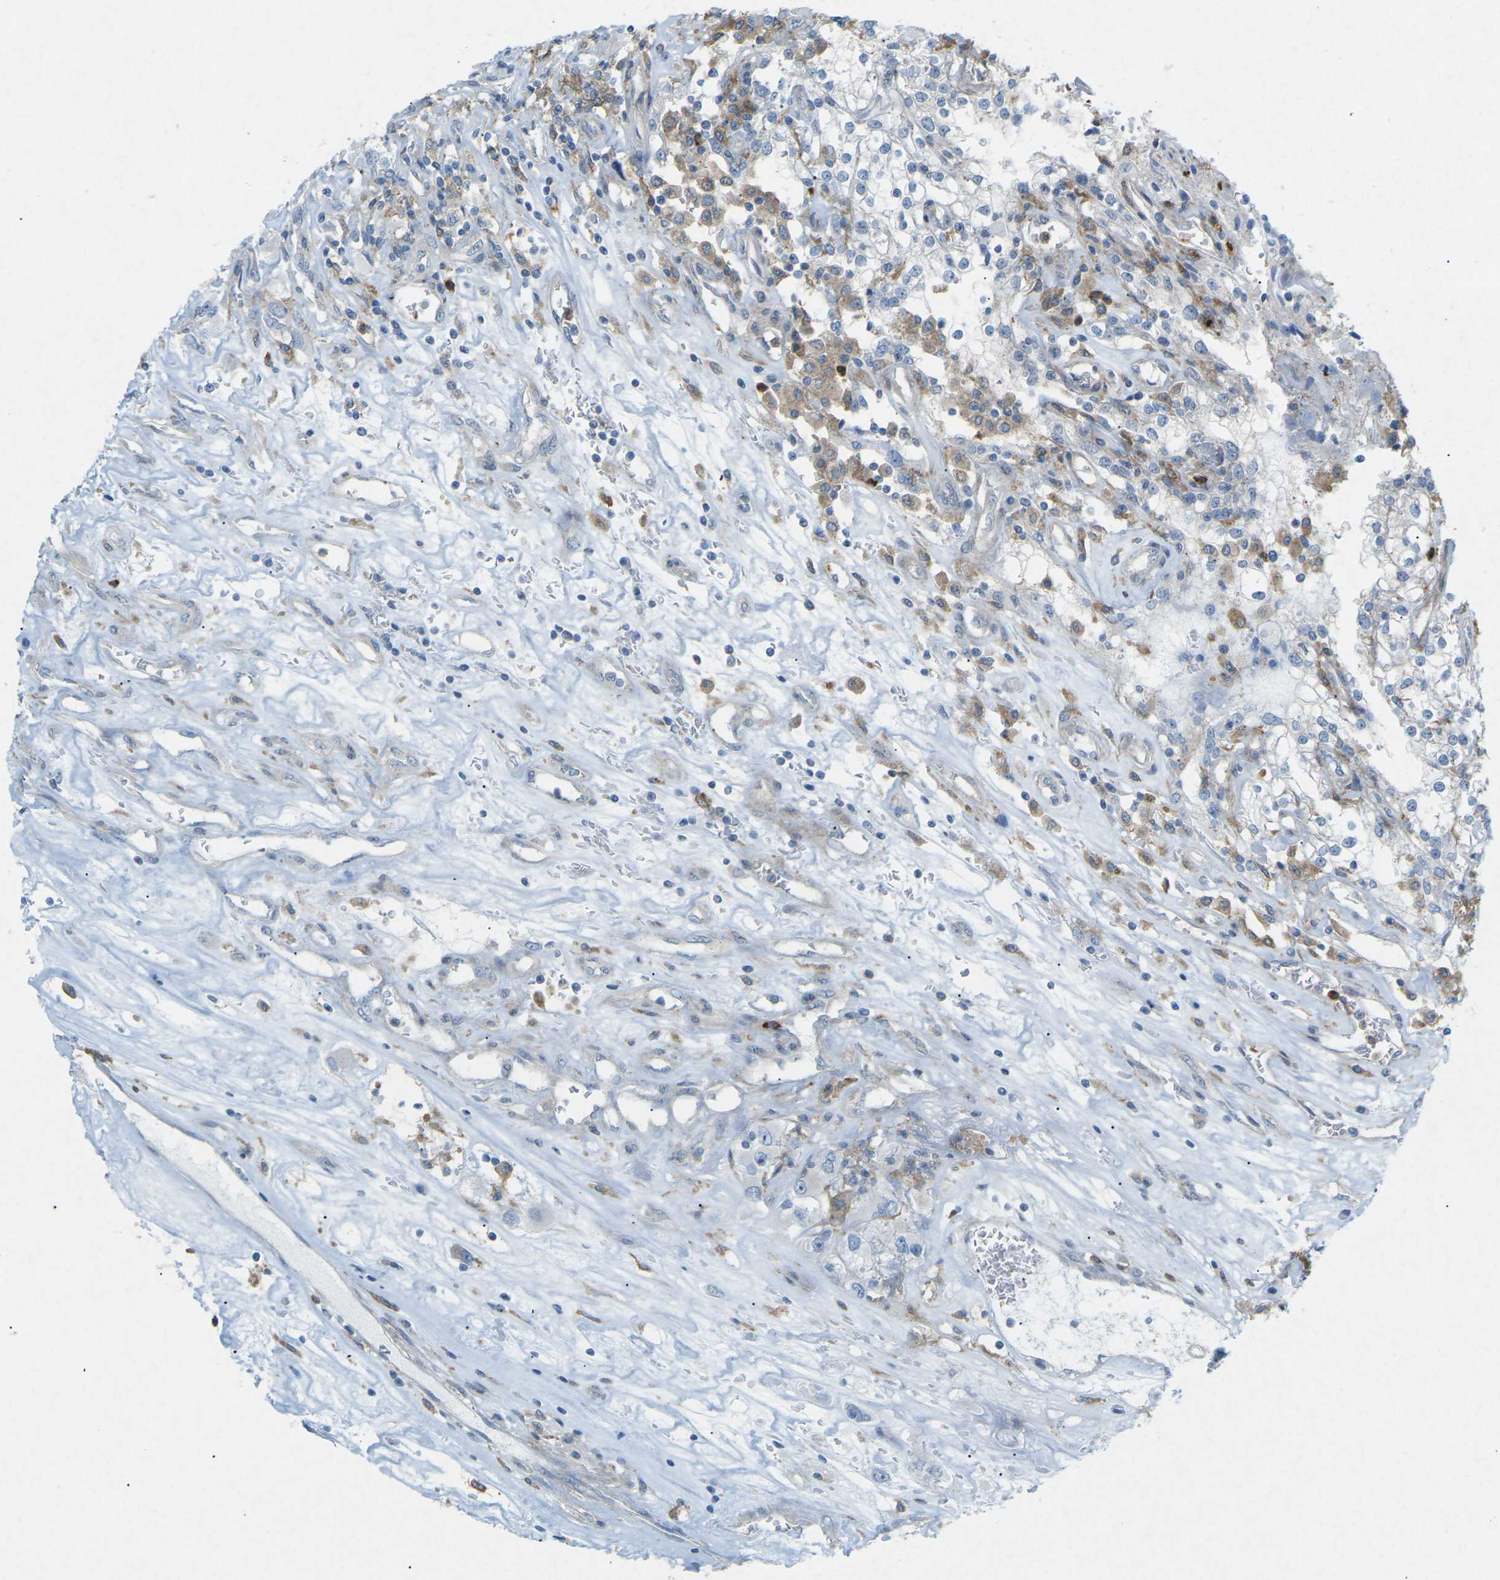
{"staining": {"intensity": "moderate", "quantity": "<25%", "location": "cytoplasmic/membranous"}, "tissue": "renal cancer", "cell_type": "Tumor cells", "image_type": "cancer", "snomed": [{"axis": "morphology", "description": "Adenocarcinoma, NOS"}, {"axis": "topography", "description": "Kidney"}], "caption": "There is low levels of moderate cytoplasmic/membranous positivity in tumor cells of renal cancer (adenocarcinoma), as demonstrated by immunohistochemical staining (brown color).", "gene": "STK11", "patient": {"sex": "female", "age": 52}}